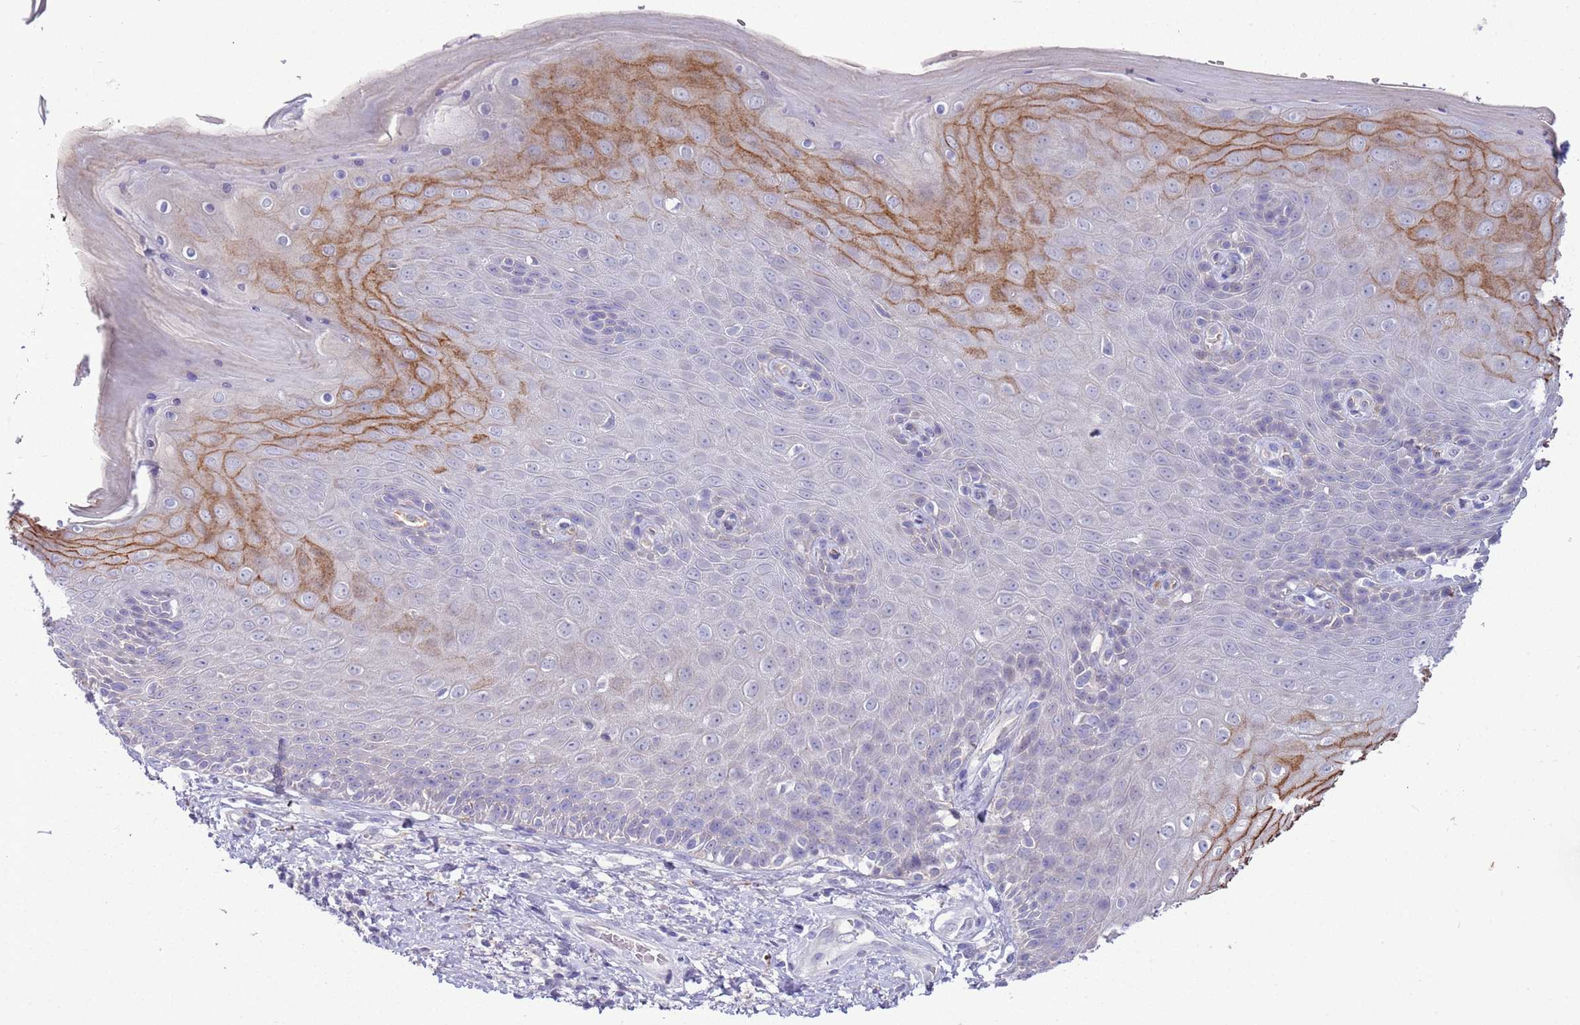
{"staining": {"intensity": "moderate", "quantity": "<25%", "location": "cytoplasmic/membranous"}, "tissue": "skin", "cell_type": "Epidermal cells", "image_type": "normal", "snomed": [{"axis": "morphology", "description": "Normal tissue, NOS"}, {"axis": "topography", "description": "Anal"}, {"axis": "topography", "description": "Peripheral nerve tissue"}], "caption": "Protein staining exhibits moderate cytoplasmic/membranous positivity in about <25% of epidermal cells in unremarkable skin. The protein of interest is stained brown, and the nuclei are stained in blue (DAB IHC with brightfield microscopy, high magnification).", "gene": "BRMS1L", "patient": {"sex": "male", "age": 53}}